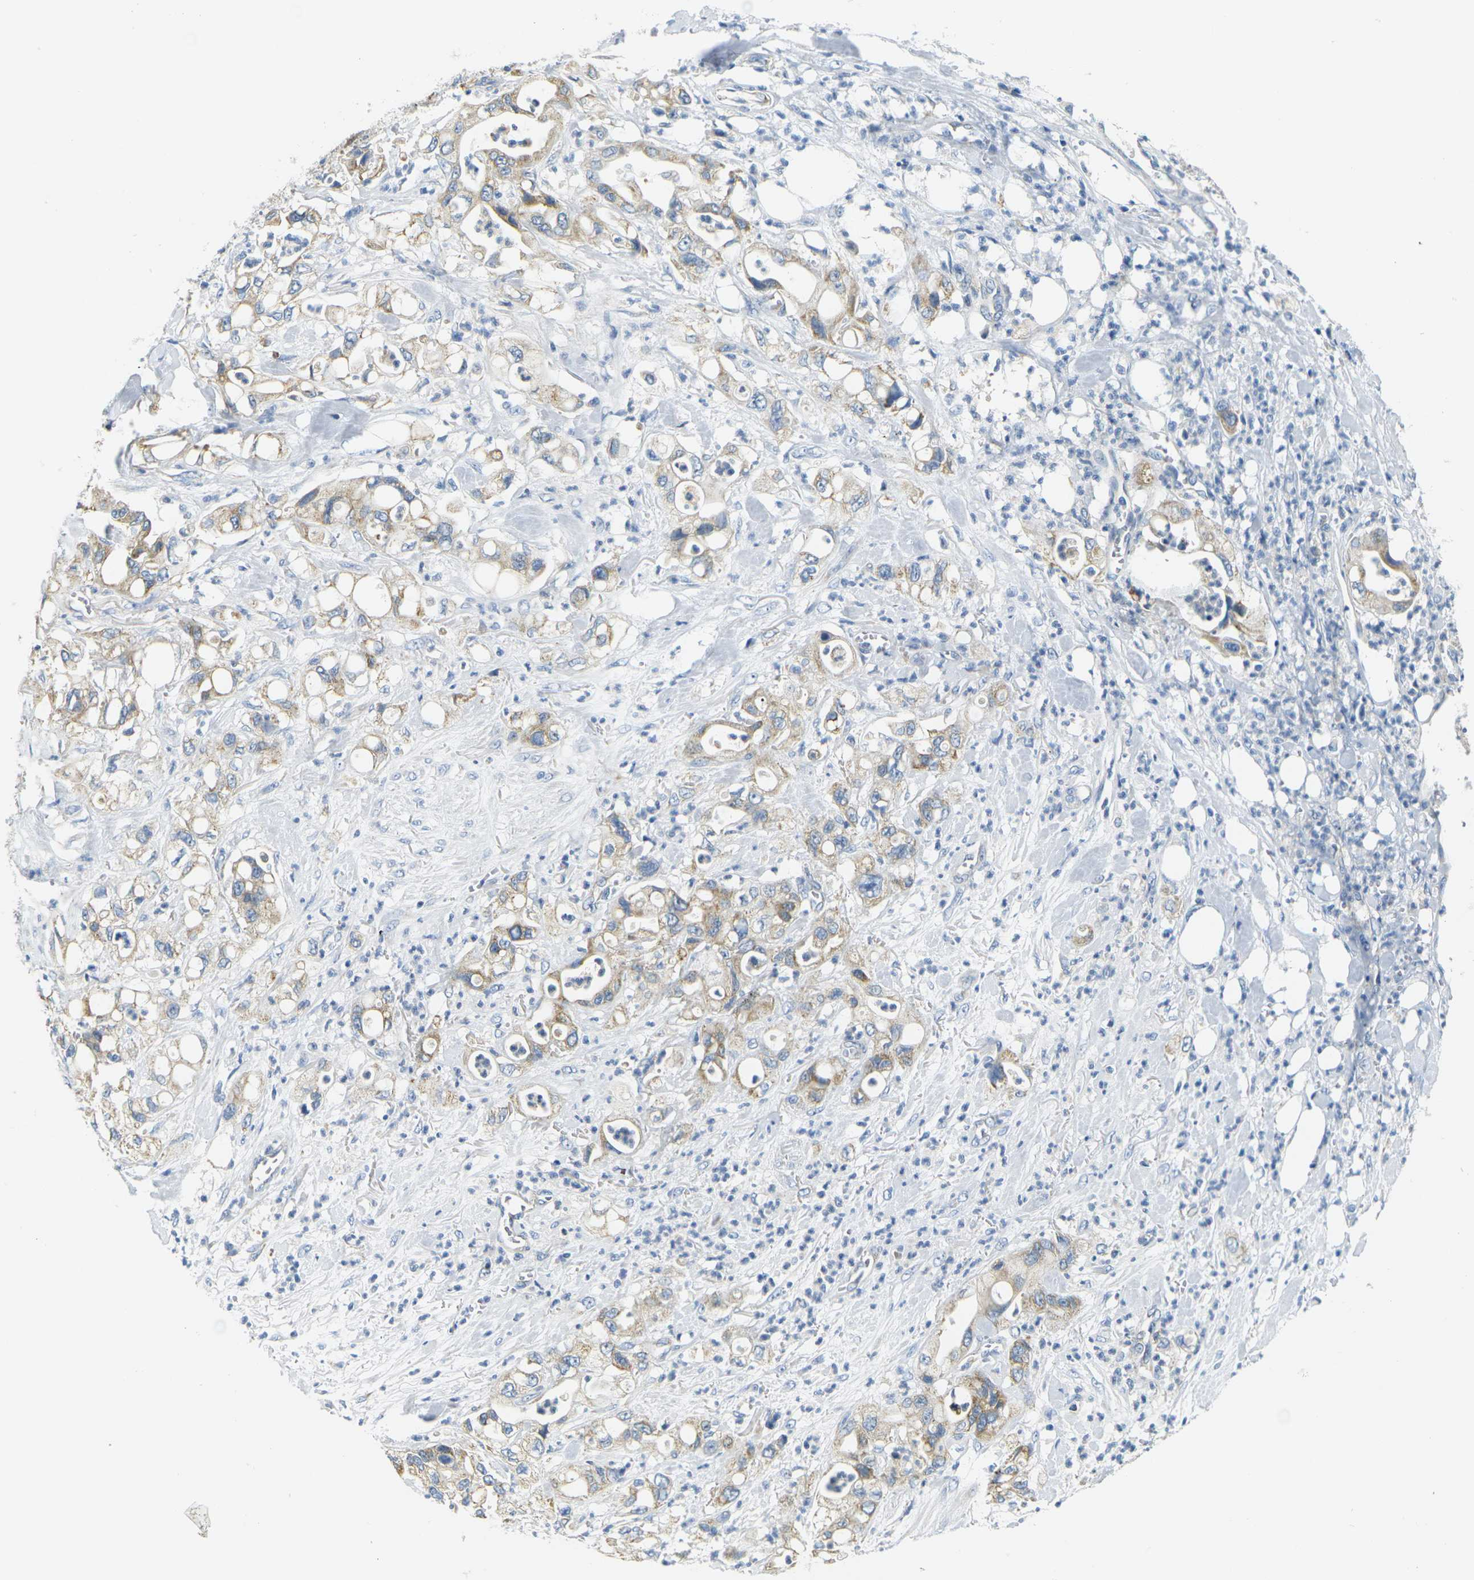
{"staining": {"intensity": "weak", "quantity": ">75%", "location": "cytoplasmic/membranous"}, "tissue": "pancreatic cancer", "cell_type": "Tumor cells", "image_type": "cancer", "snomed": [{"axis": "morphology", "description": "Adenocarcinoma, NOS"}, {"axis": "topography", "description": "Pancreas"}], "caption": "DAB immunohistochemical staining of pancreatic adenocarcinoma displays weak cytoplasmic/membranous protein positivity in approximately >75% of tumor cells.", "gene": "PARD6B", "patient": {"sex": "male", "age": 70}}